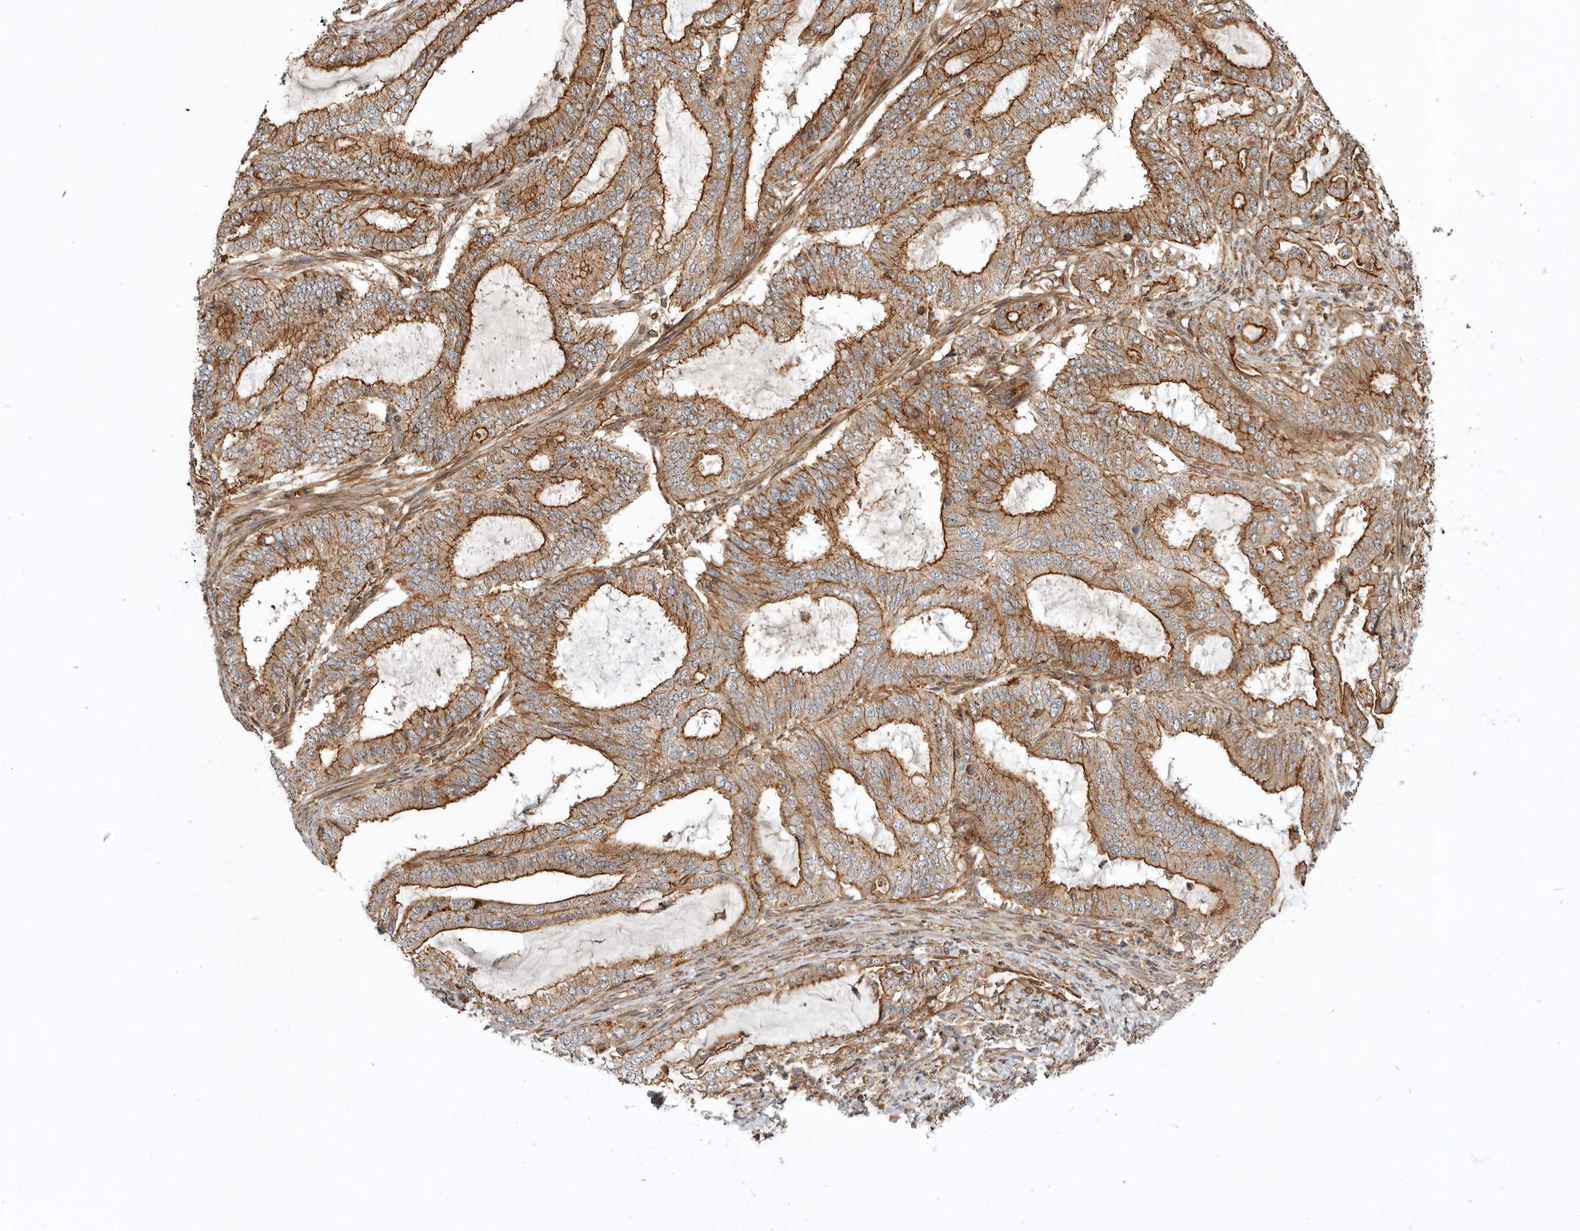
{"staining": {"intensity": "strong", "quantity": ">75%", "location": "cytoplasmic/membranous"}, "tissue": "endometrial cancer", "cell_type": "Tumor cells", "image_type": "cancer", "snomed": [{"axis": "morphology", "description": "Adenocarcinoma, NOS"}, {"axis": "topography", "description": "Endometrium"}], "caption": "Immunohistochemistry (IHC) of endometrial adenocarcinoma shows high levels of strong cytoplasmic/membranous expression in about >75% of tumor cells. Immunohistochemistry (IHC) stains the protein in brown and the nuclei are stained blue.", "gene": "GPATCH2", "patient": {"sex": "female", "age": 51}}